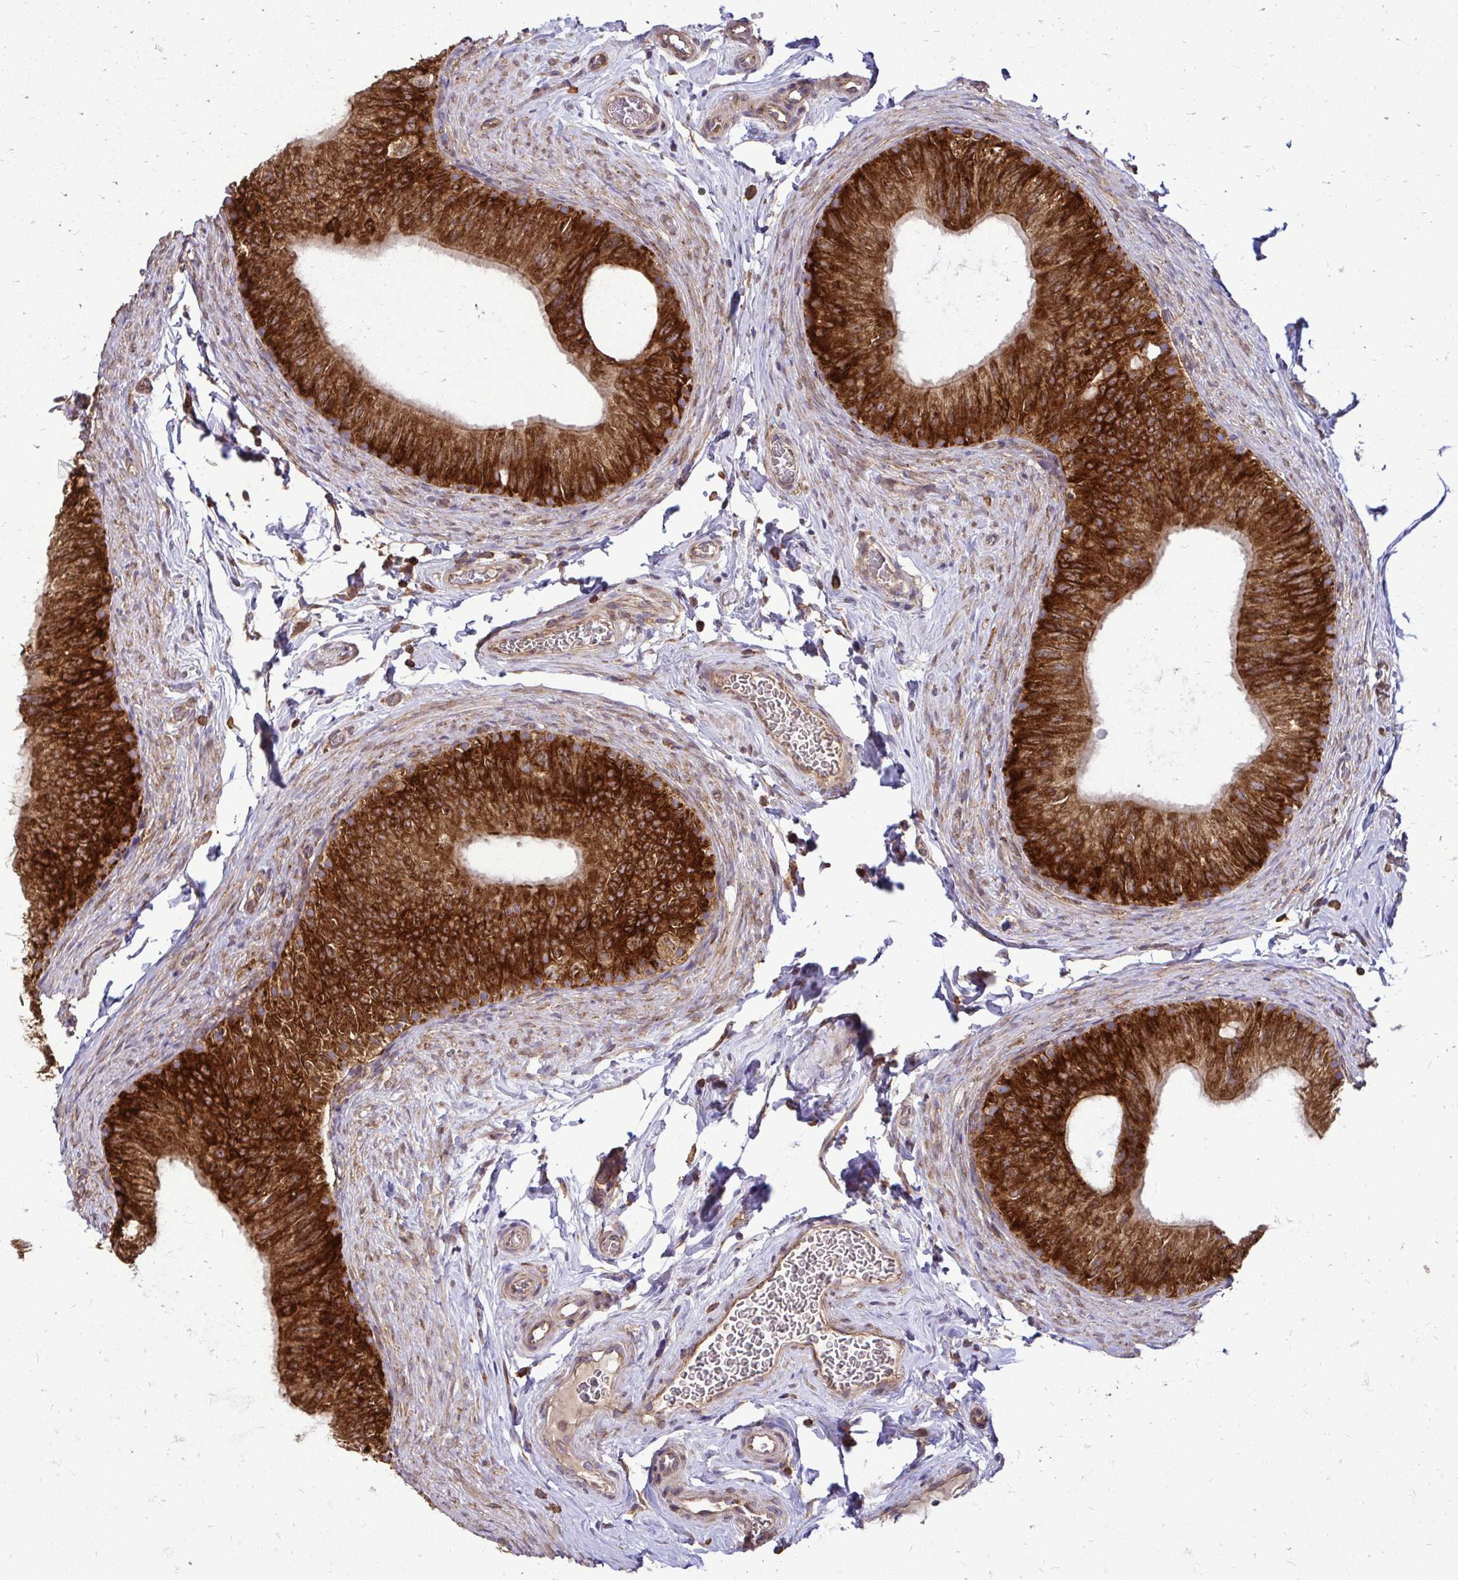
{"staining": {"intensity": "strong", "quantity": ">75%", "location": "cytoplasmic/membranous"}, "tissue": "epididymis", "cell_type": "Glandular cells", "image_type": "normal", "snomed": [{"axis": "morphology", "description": "Normal tissue, NOS"}, {"axis": "topography", "description": "Epididymis, spermatic cord, NOS"}, {"axis": "topography", "description": "Epididymis"}], "caption": "DAB immunohistochemical staining of benign human epididymis reveals strong cytoplasmic/membranous protein positivity in about >75% of glandular cells.", "gene": "FMR1", "patient": {"sex": "male", "age": 31}}